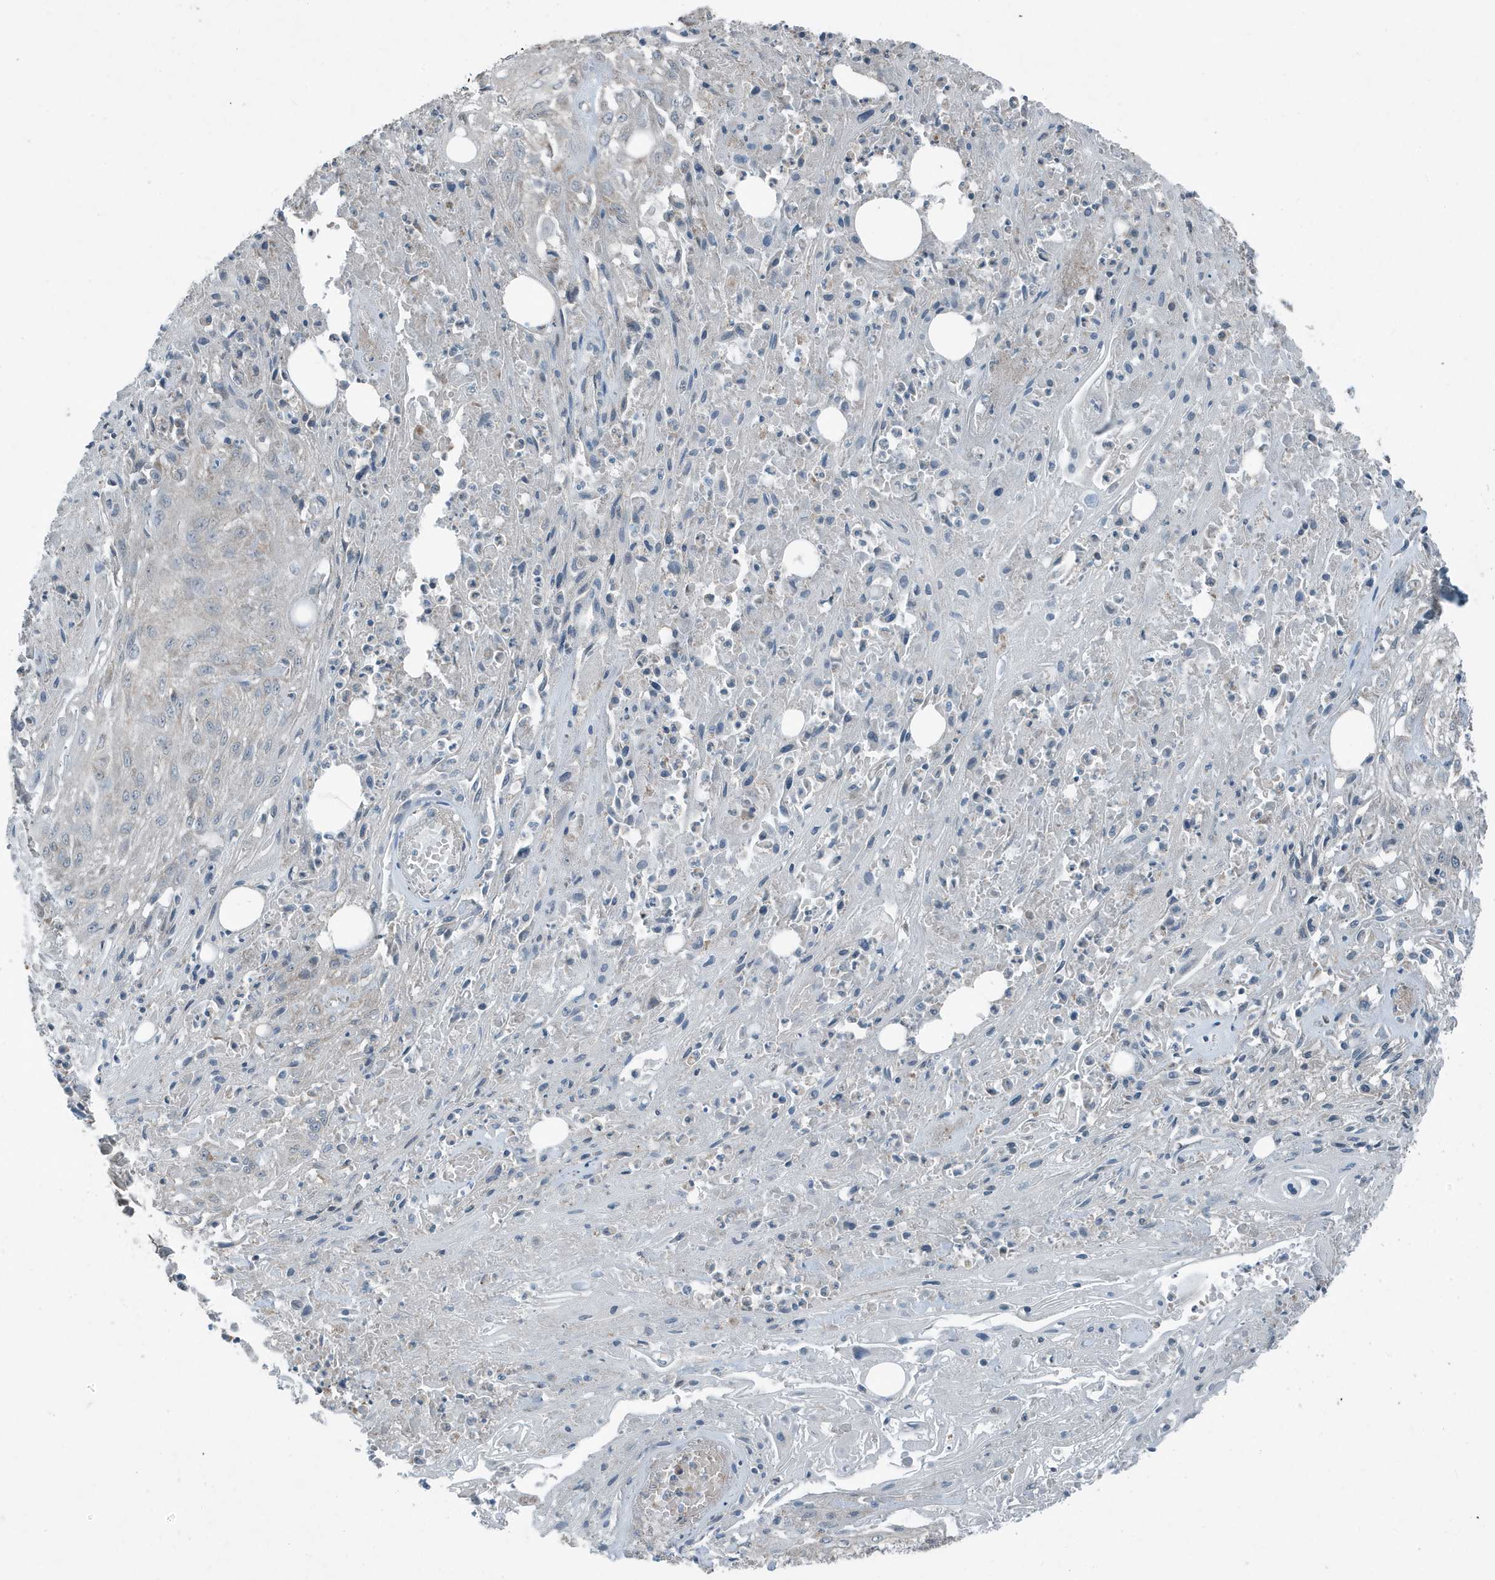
{"staining": {"intensity": "weak", "quantity": "<25%", "location": "cytoplasmic/membranous"}, "tissue": "skin cancer", "cell_type": "Tumor cells", "image_type": "cancer", "snomed": [{"axis": "morphology", "description": "Squamous cell carcinoma, NOS"}, {"axis": "morphology", "description": "Squamous cell carcinoma, metastatic, NOS"}, {"axis": "topography", "description": "Skin"}, {"axis": "topography", "description": "Lymph node"}], "caption": "Human metastatic squamous cell carcinoma (skin) stained for a protein using IHC exhibits no positivity in tumor cells.", "gene": "MT-CYB", "patient": {"sex": "male", "age": 75}}